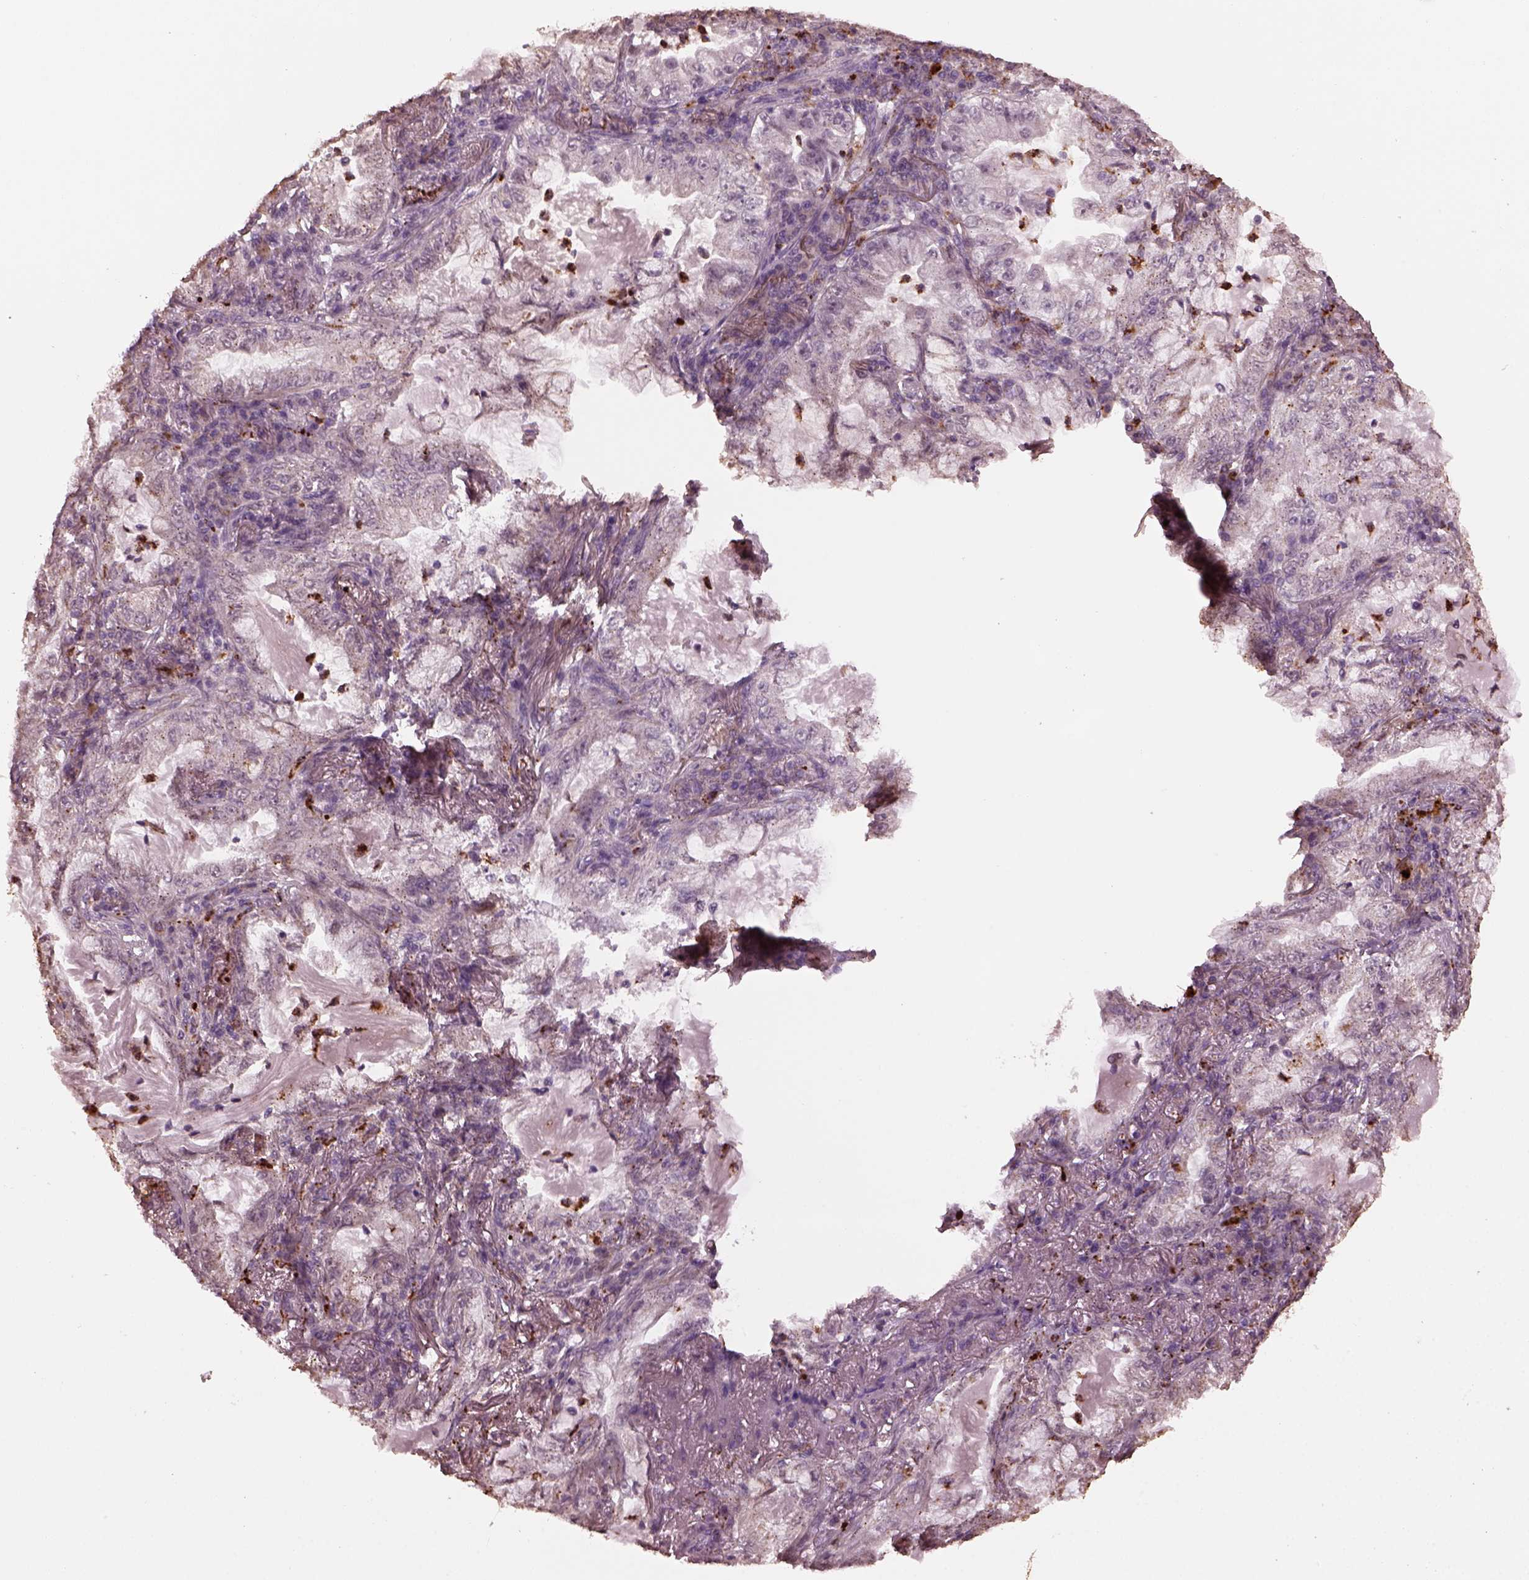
{"staining": {"intensity": "negative", "quantity": "none", "location": "none"}, "tissue": "lung cancer", "cell_type": "Tumor cells", "image_type": "cancer", "snomed": [{"axis": "morphology", "description": "Adenocarcinoma, NOS"}, {"axis": "topography", "description": "Lung"}], "caption": "A high-resolution micrograph shows immunohistochemistry (IHC) staining of lung cancer, which exhibits no significant positivity in tumor cells. (DAB (3,3'-diaminobenzidine) immunohistochemistry with hematoxylin counter stain).", "gene": "RUFY3", "patient": {"sex": "female", "age": 73}}